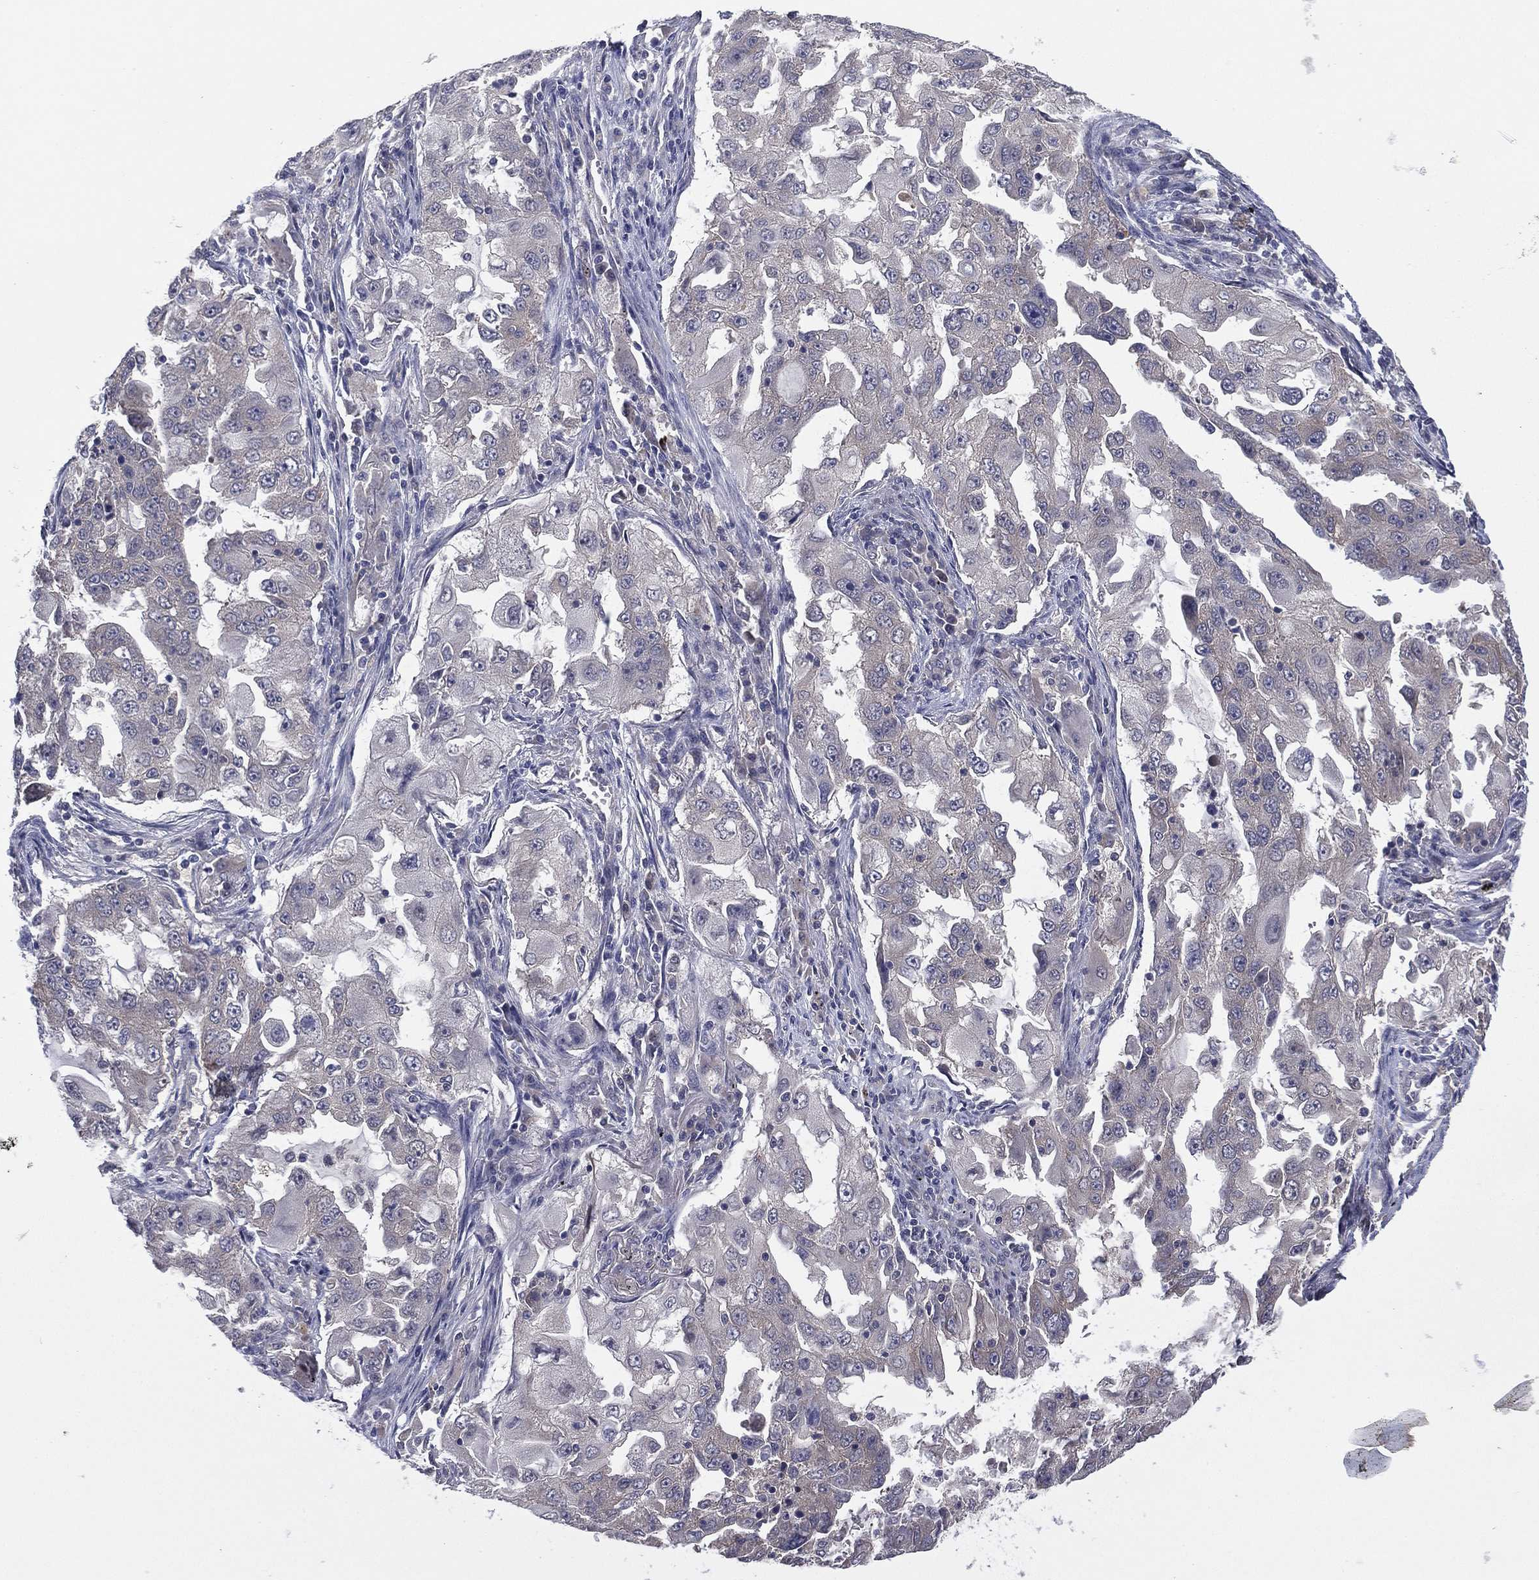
{"staining": {"intensity": "negative", "quantity": "none", "location": "none"}, "tissue": "lung cancer", "cell_type": "Tumor cells", "image_type": "cancer", "snomed": [{"axis": "morphology", "description": "Adenocarcinoma, NOS"}, {"axis": "topography", "description": "Lung"}], "caption": "Immunohistochemical staining of human lung cancer (adenocarcinoma) shows no significant expression in tumor cells.", "gene": "MPP7", "patient": {"sex": "female", "age": 61}}